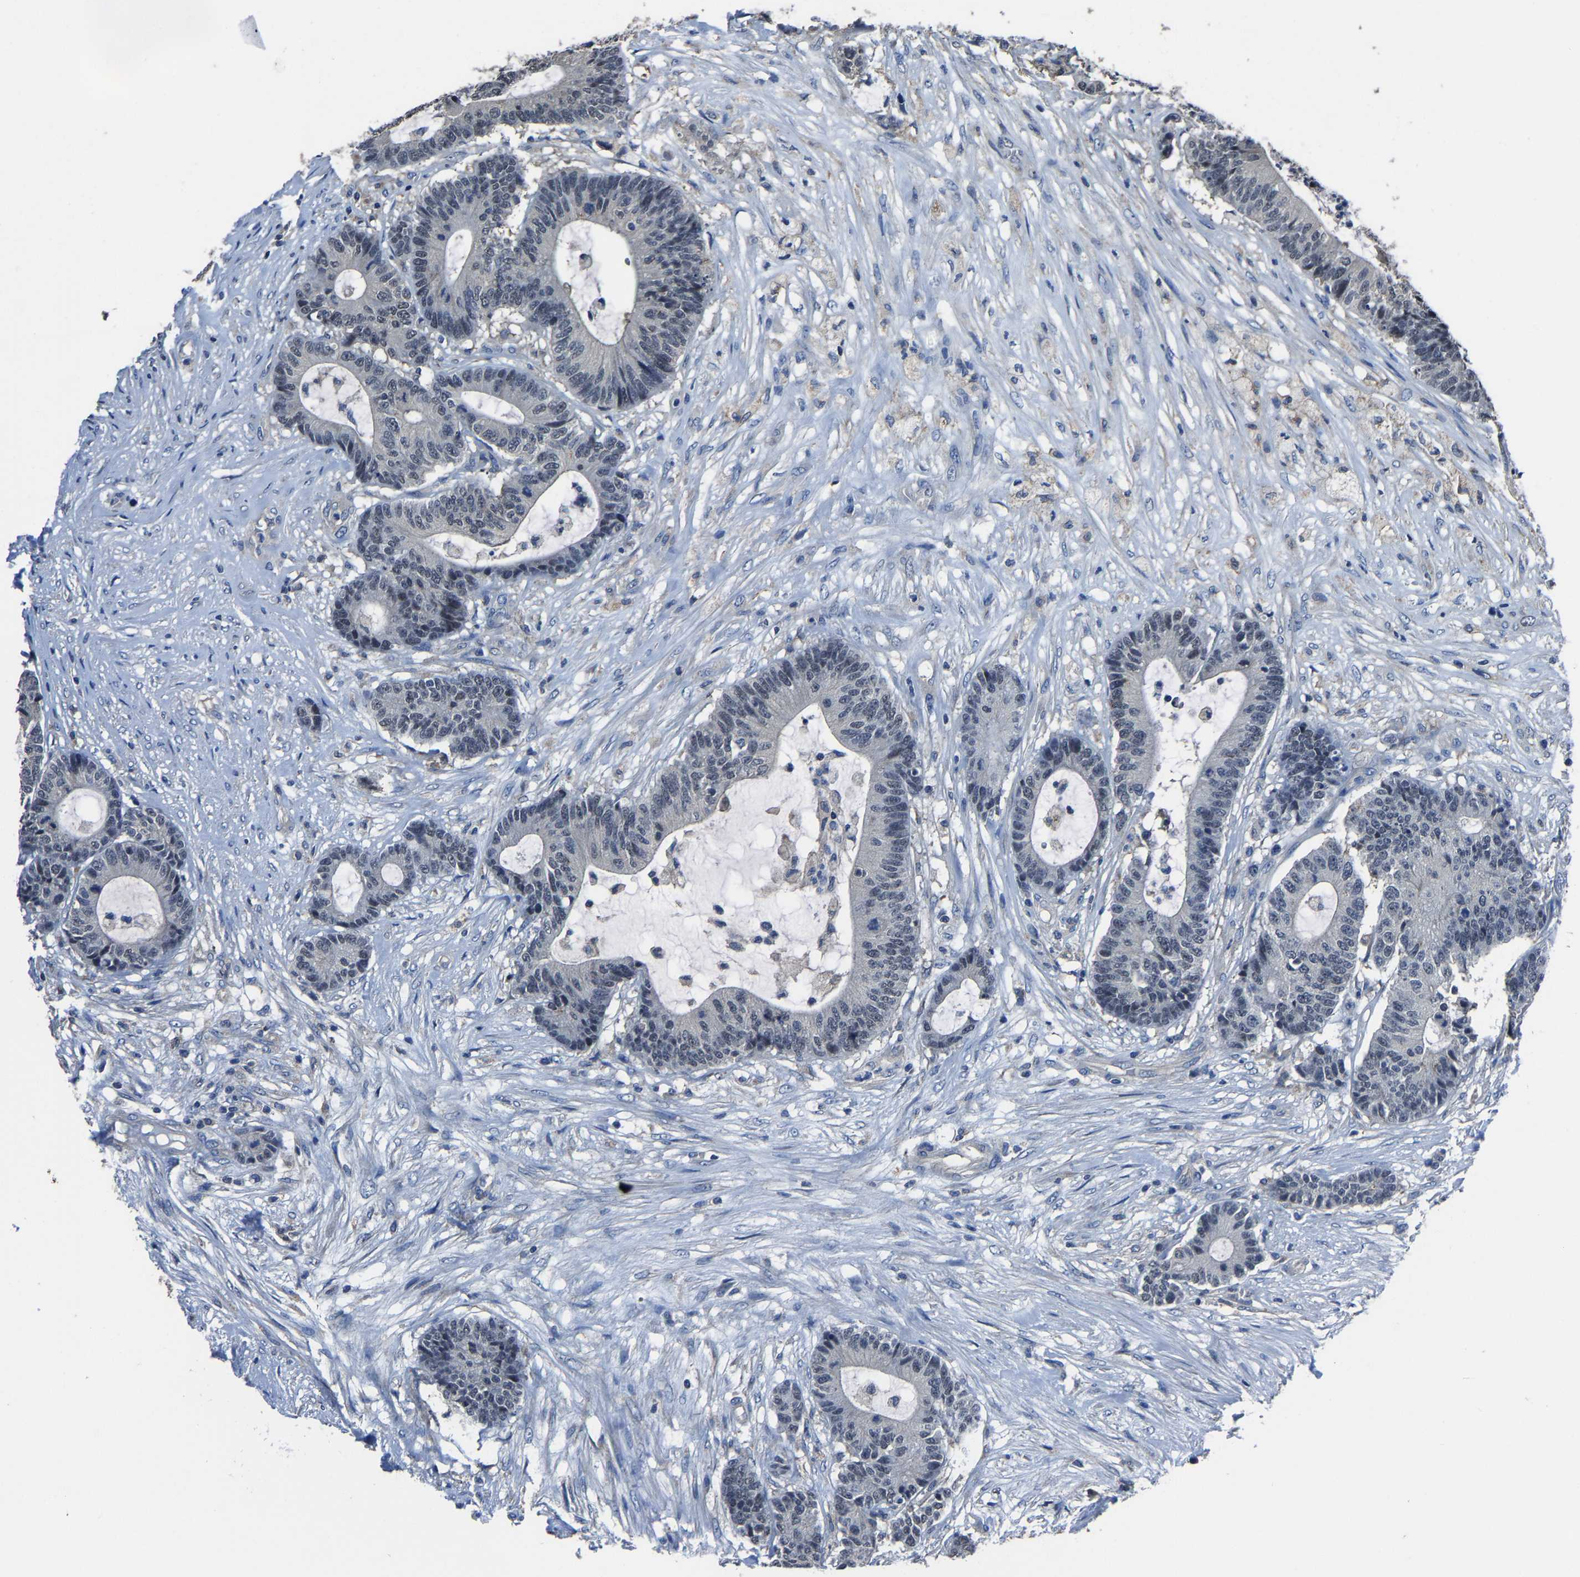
{"staining": {"intensity": "negative", "quantity": "none", "location": "none"}, "tissue": "colorectal cancer", "cell_type": "Tumor cells", "image_type": "cancer", "snomed": [{"axis": "morphology", "description": "Adenocarcinoma, NOS"}, {"axis": "topography", "description": "Colon"}], "caption": "This is an immunohistochemistry image of adenocarcinoma (colorectal). There is no positivity in tumor cells.", "gene": "STRBP", "patient": {"sex": "female", "age": 84}}